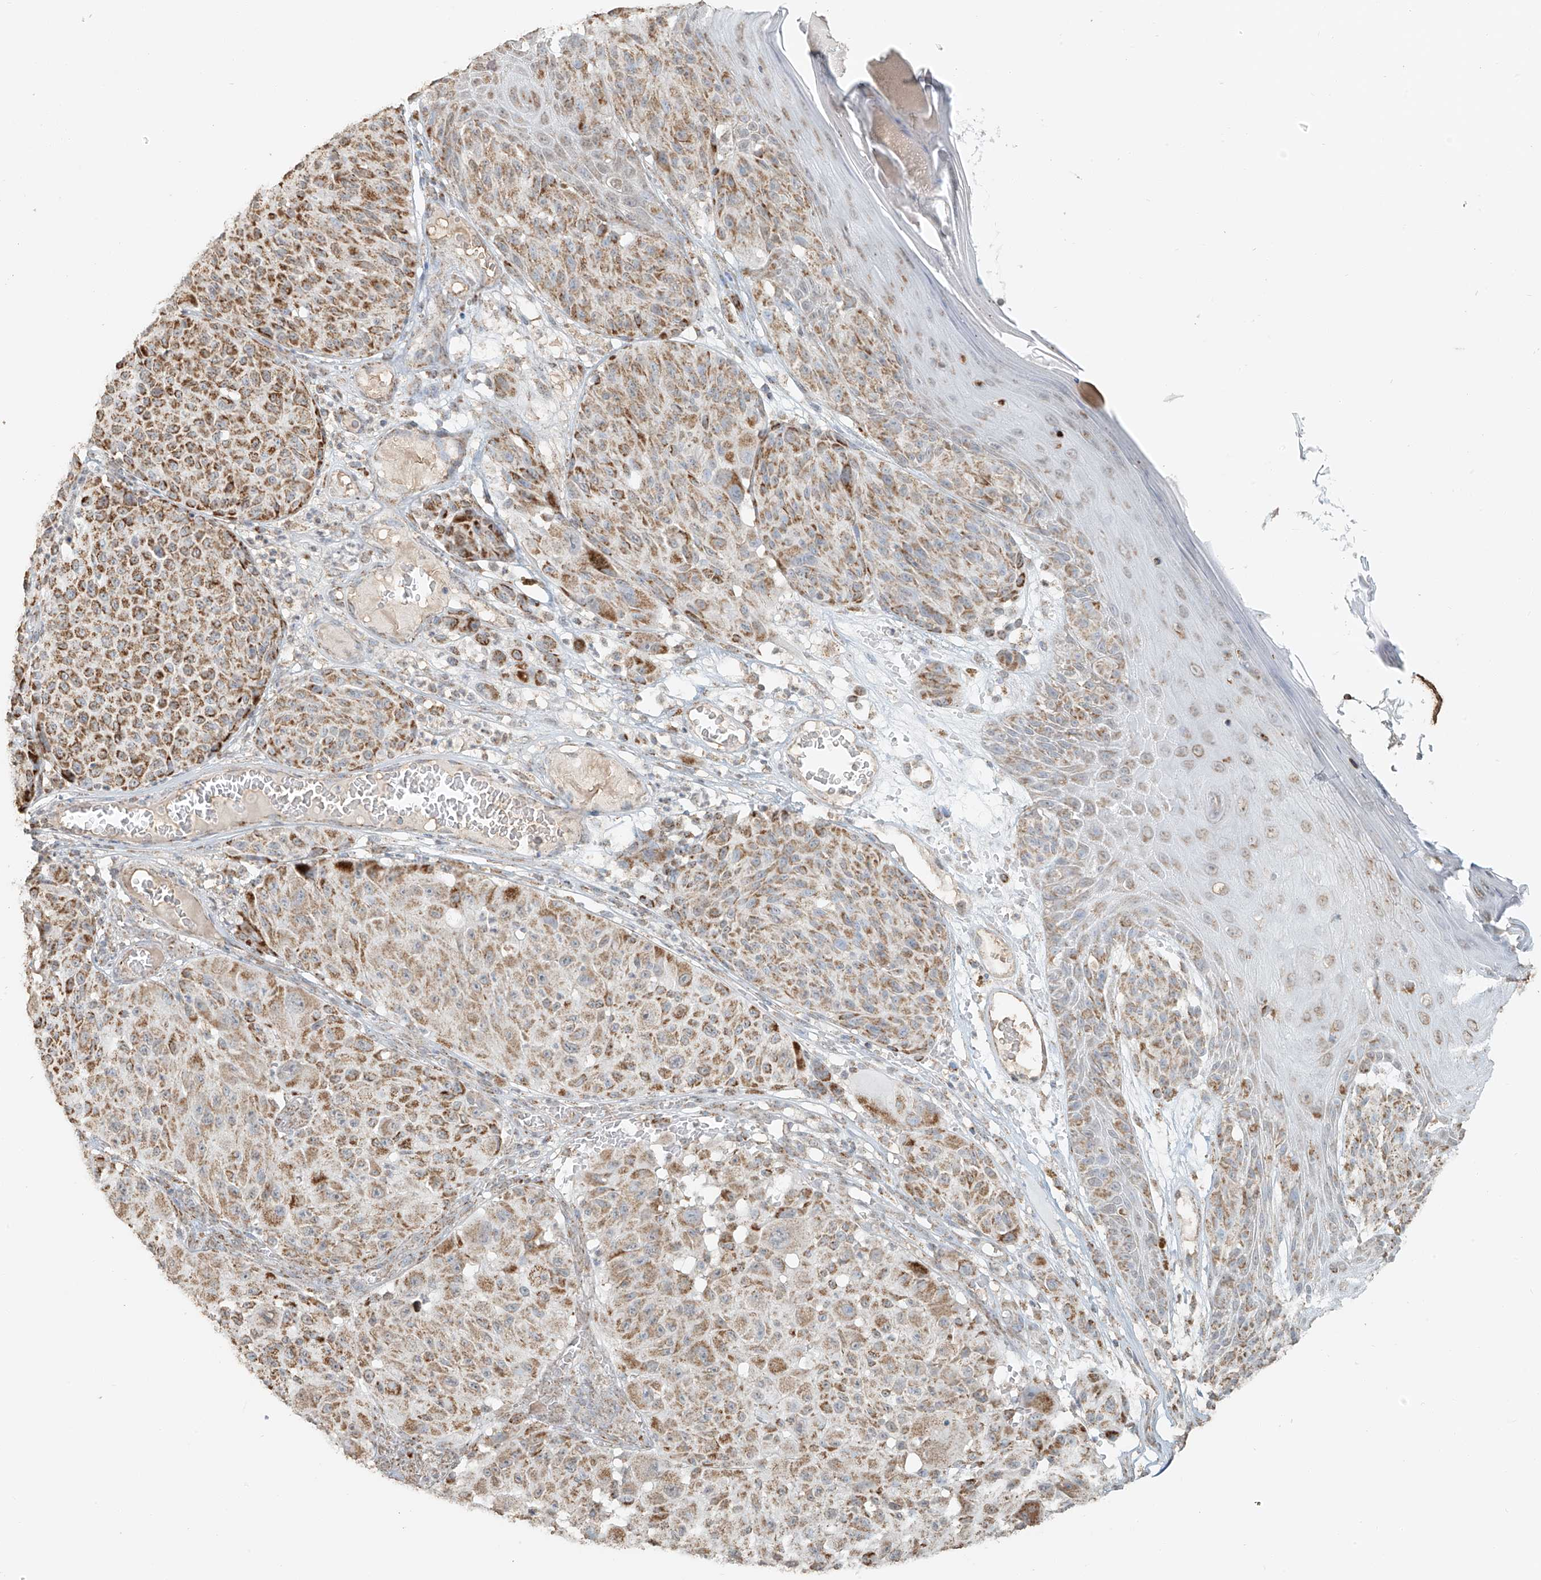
{"staining": {"intensity": "moderate", "quantity": ">75%", "location": "cytoplasmic/membranous"}, "tissue": "melanoma", "cell_type": "Tumor cells", "image_type": "cancer", "snomed": [{"axis": "morphology", "description": "Malignant melanoma, NOS"}, {"axis": "topography", "description": "Skin"}], "caption": "DAB immunohistochemical staining of human melanoma demonstrates moderate cytoplasmic/membranous protein expression in about >75% of tumor cells. (Stains: DAB (3,3'-diaminobenzidine) in brown, nuclei in blue, Microscopy: brightfield microscopy at high magnification).", "gene": "MIPEP", "patient": {"sex": "male", "age": 83}}